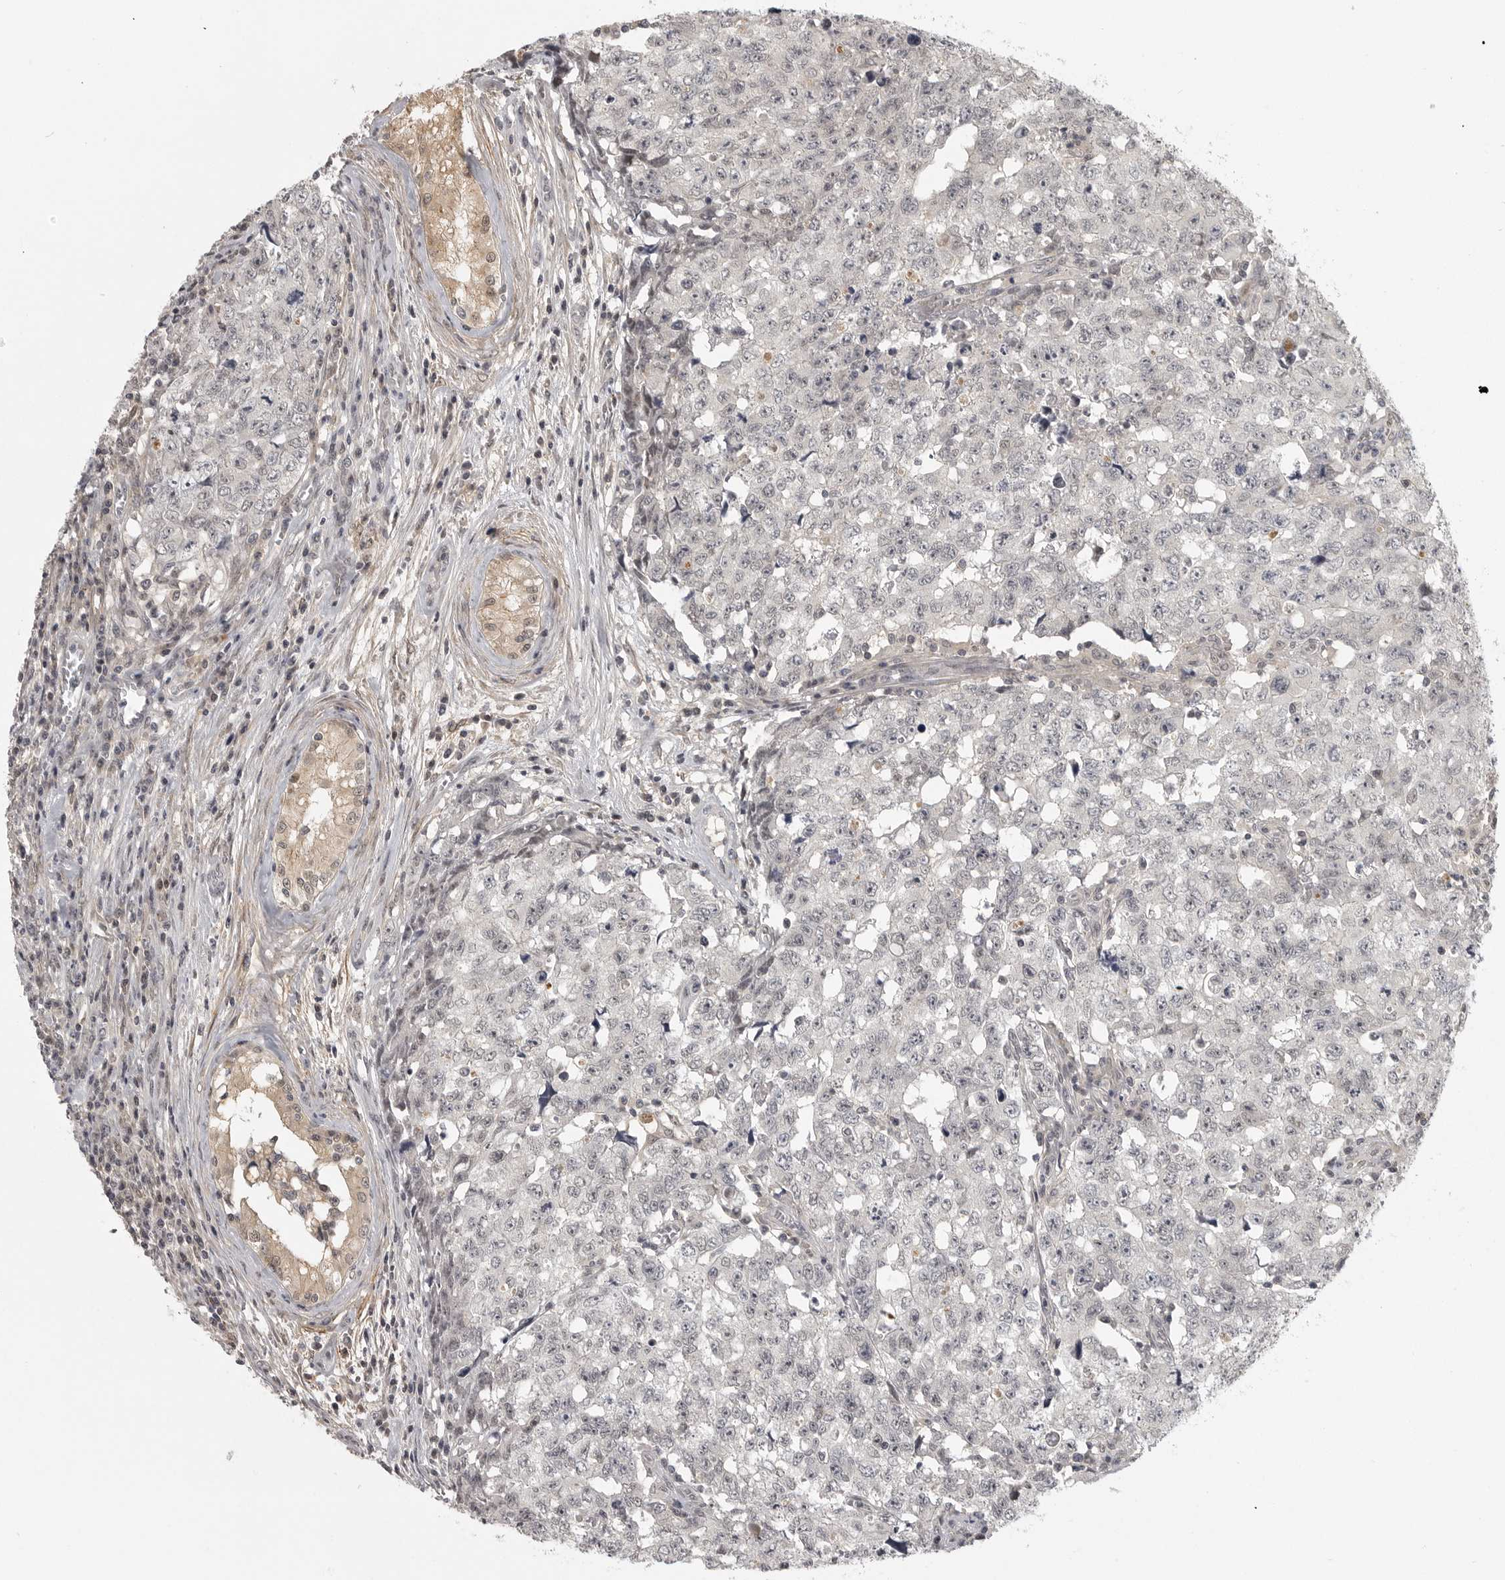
{"staining": {"intensity": "negative", "quantity": "none", "location": "none"}, "tissue": "testis cancer", "cell_type": "Tumor cells", "image_type": "cancer", "snomed": [{"axis": "morphology", "description": "Carcinoma, Embryonal, NOS"}, {"axis": "topography", "description": "Testis"}], "caption": "Immunohistochemistry (IHC) histopathology image of human embryonal carcinoma (testis) stained for a protein (brown), which shows no expression in tumor cells.", "gene": "UROD", "patient": {"sex": "male", "age": 28}}